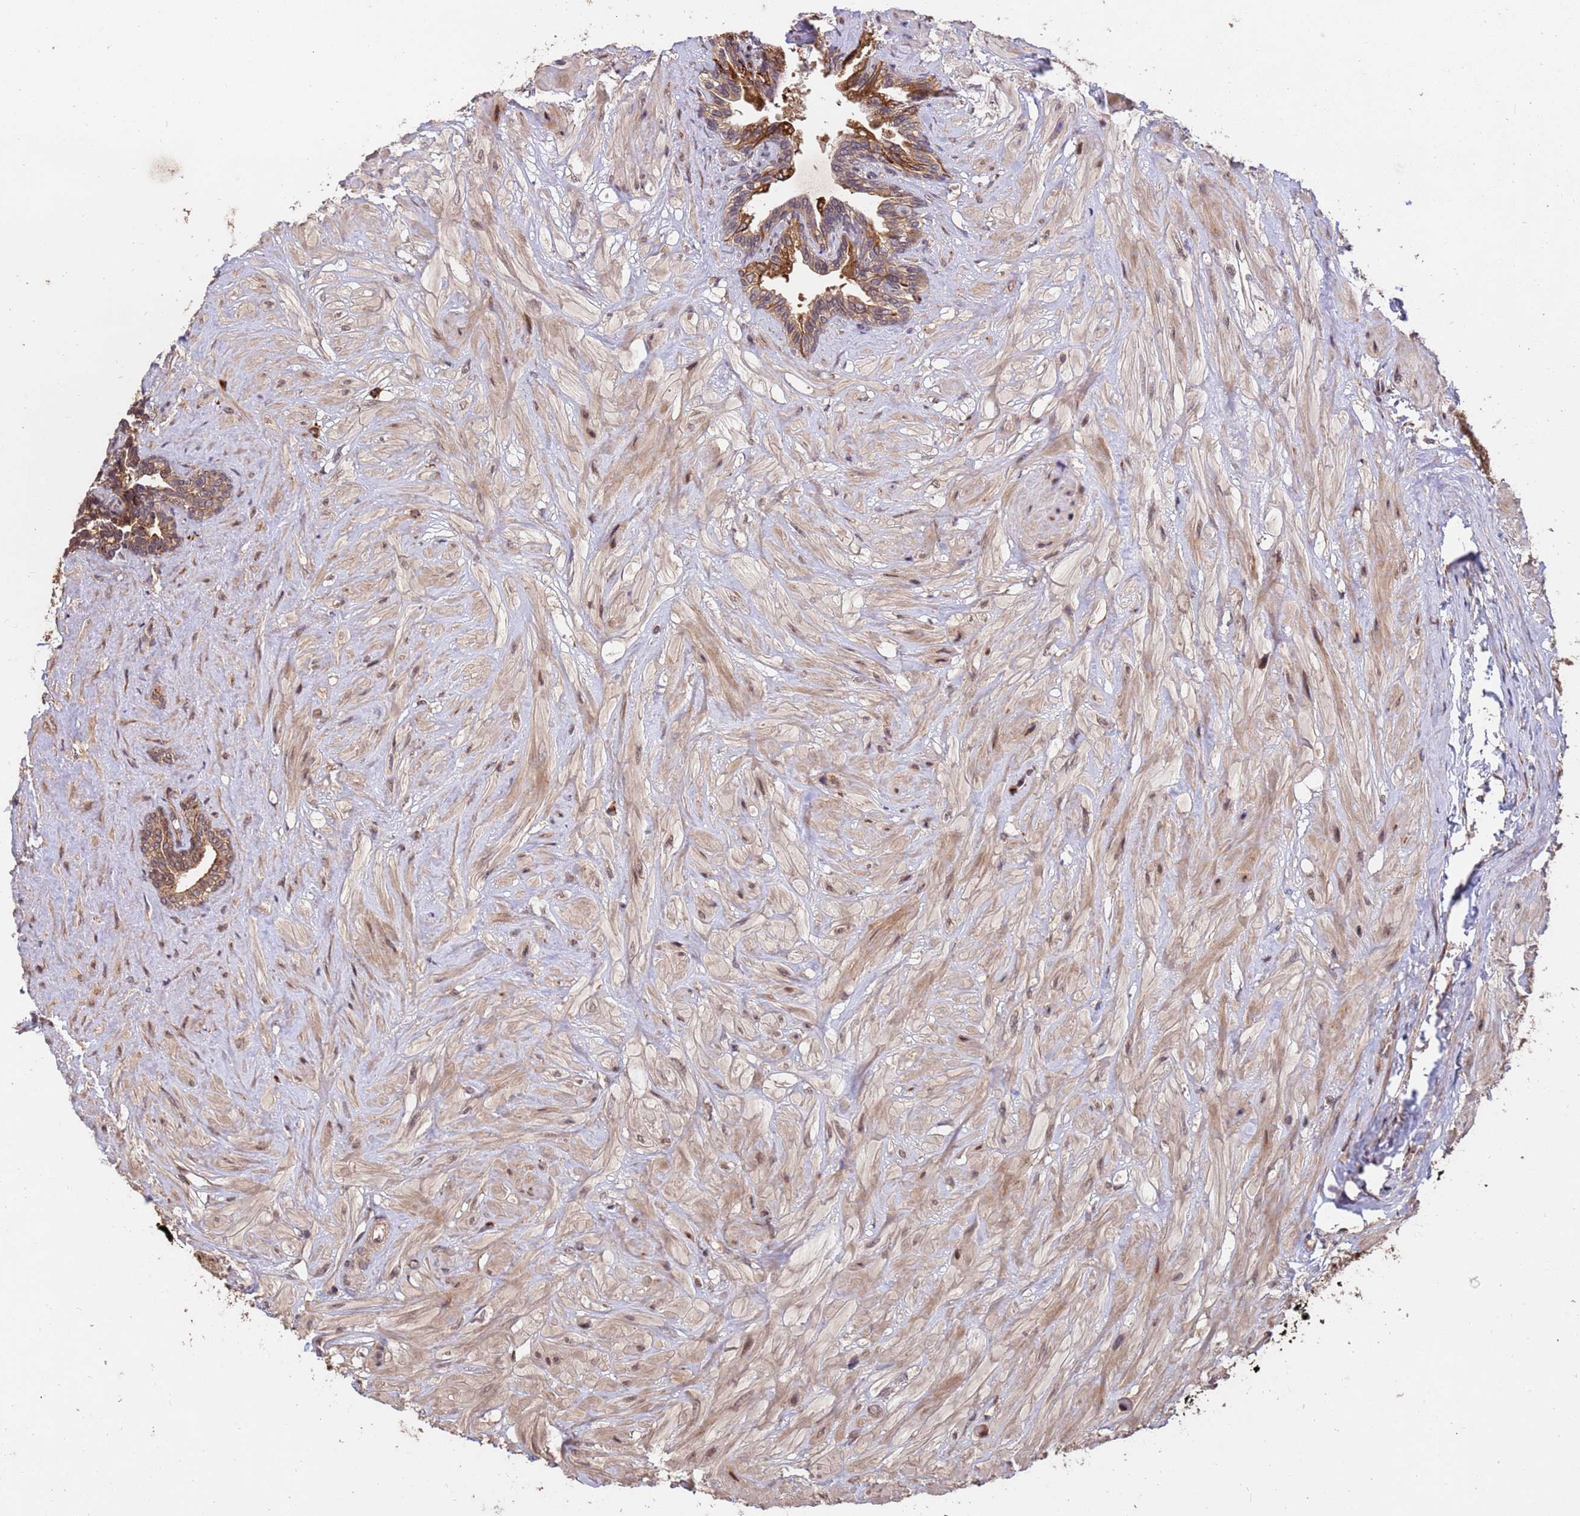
{"staining": {"intensity": "moderate", "quantity": ">75%", "location": "cytoplasmic/membranous,nuclear"}, "tissue": "seminal vesicle", "cell_type": "Glandular cells", "image_type": "normal", "snomed": [{"axis": "morphology", "description": "Normal tissue, NOS"}, {"axis": "topography", "description": "Seminal veicle"}, {"axis": "topography", "description": "Peripheral nerve tissue"}], "caption": "The image shows staining of normal seminal vesicle, revealing moderate cytoplasmic/membranous,nuclear protein expression (brown color) within glandular cells.", "gene": "ZNF619", "patient": {"sex": "male", "age": 60}}